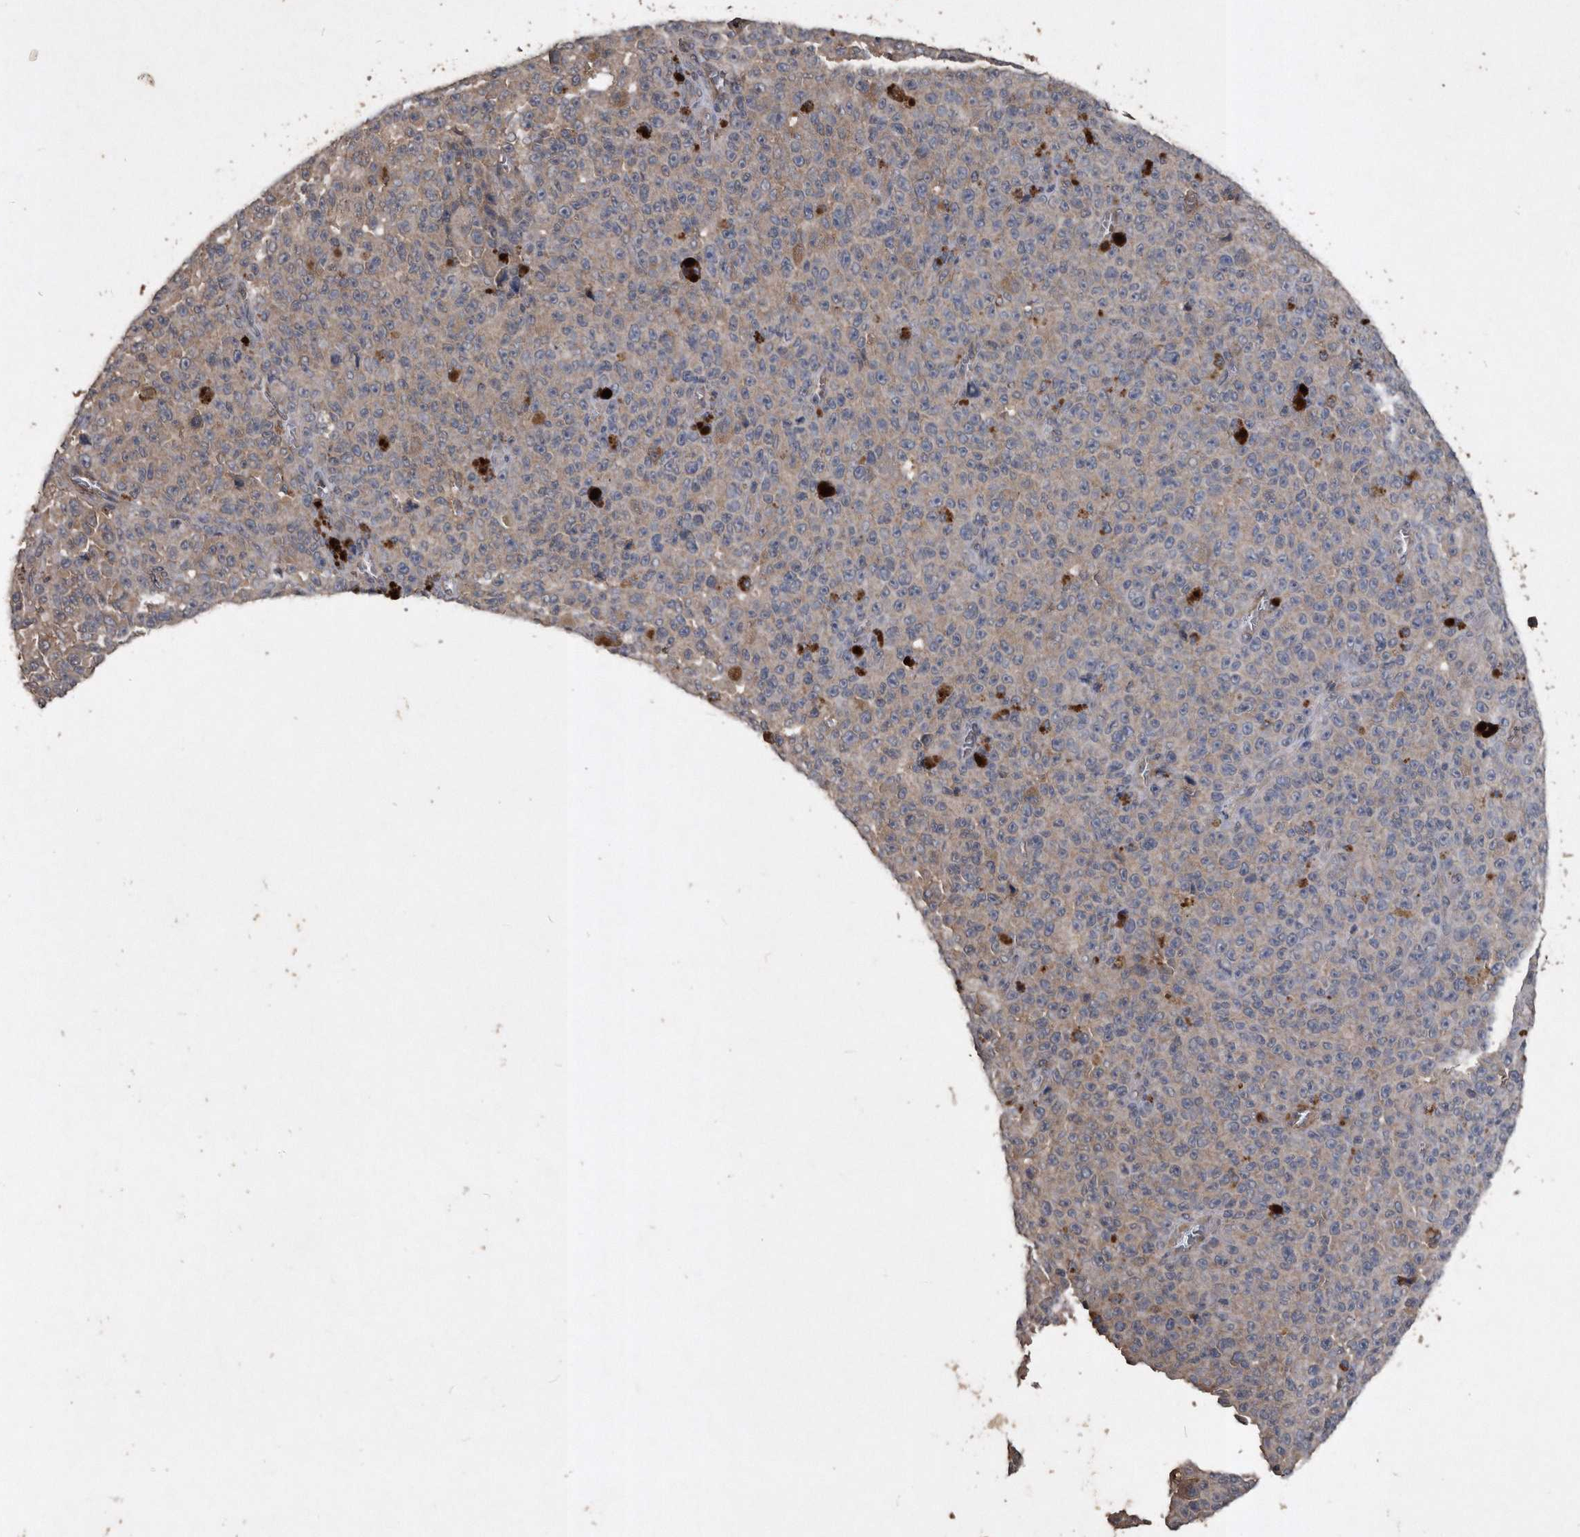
{"staining": {"intensity": "weak", "quantity": "<25%", "location": "cytoplasmic/membranous"}, "tissue": "melanoma", "cell_type": "Tumor cells", "image_type": "cancer", "snomed": [{"axis": "morphology", "description": "Malignant melanoma, NOS"}, {"axis": "topography", "description": "Skin"}], "caption": "This is an IHC image of malignant melanoma. There is no positivity in tumor cells.", "gene": "NRBP1", "patient": {"sex": "female", "age": 82}}